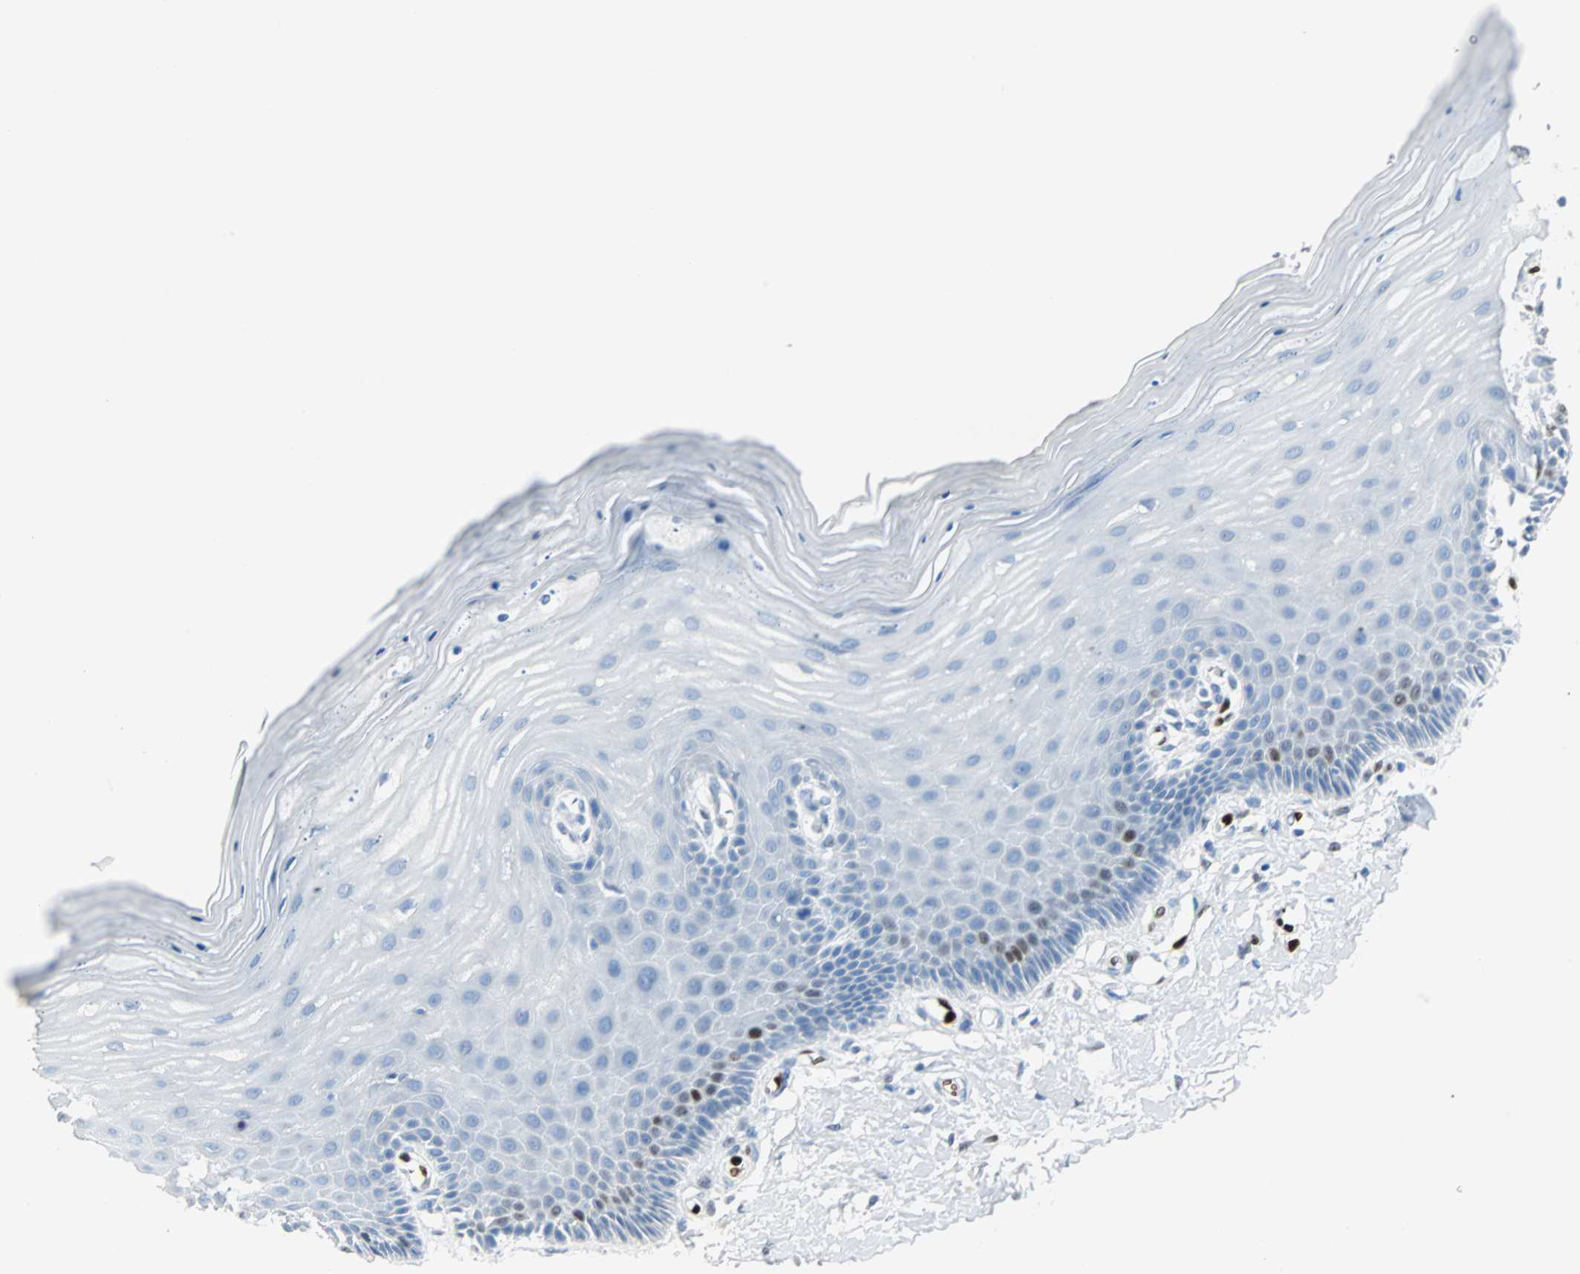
{"staining": {"intensity": "strong", "quantity": "25%-75%", "location": "nuclear"}, "tissue": "cervix", "cell_type": "Glandular cells", "image_type": "normal", "snomed": [{"axis": "morphology", "description": "Normal tissue, NOS"}, {"axis": "topography", "description": "Cervix"}], "caption": "Immunohistochemistry micrograph of unremarkable cervix: cervix stained using IHC reveals high levels of strong protein expression localized specifically in the nuclear of glandular cells, appearing as a nuclear brown color.", "gene": "IL33", "patient": {"sex": "female", "age": 55}}